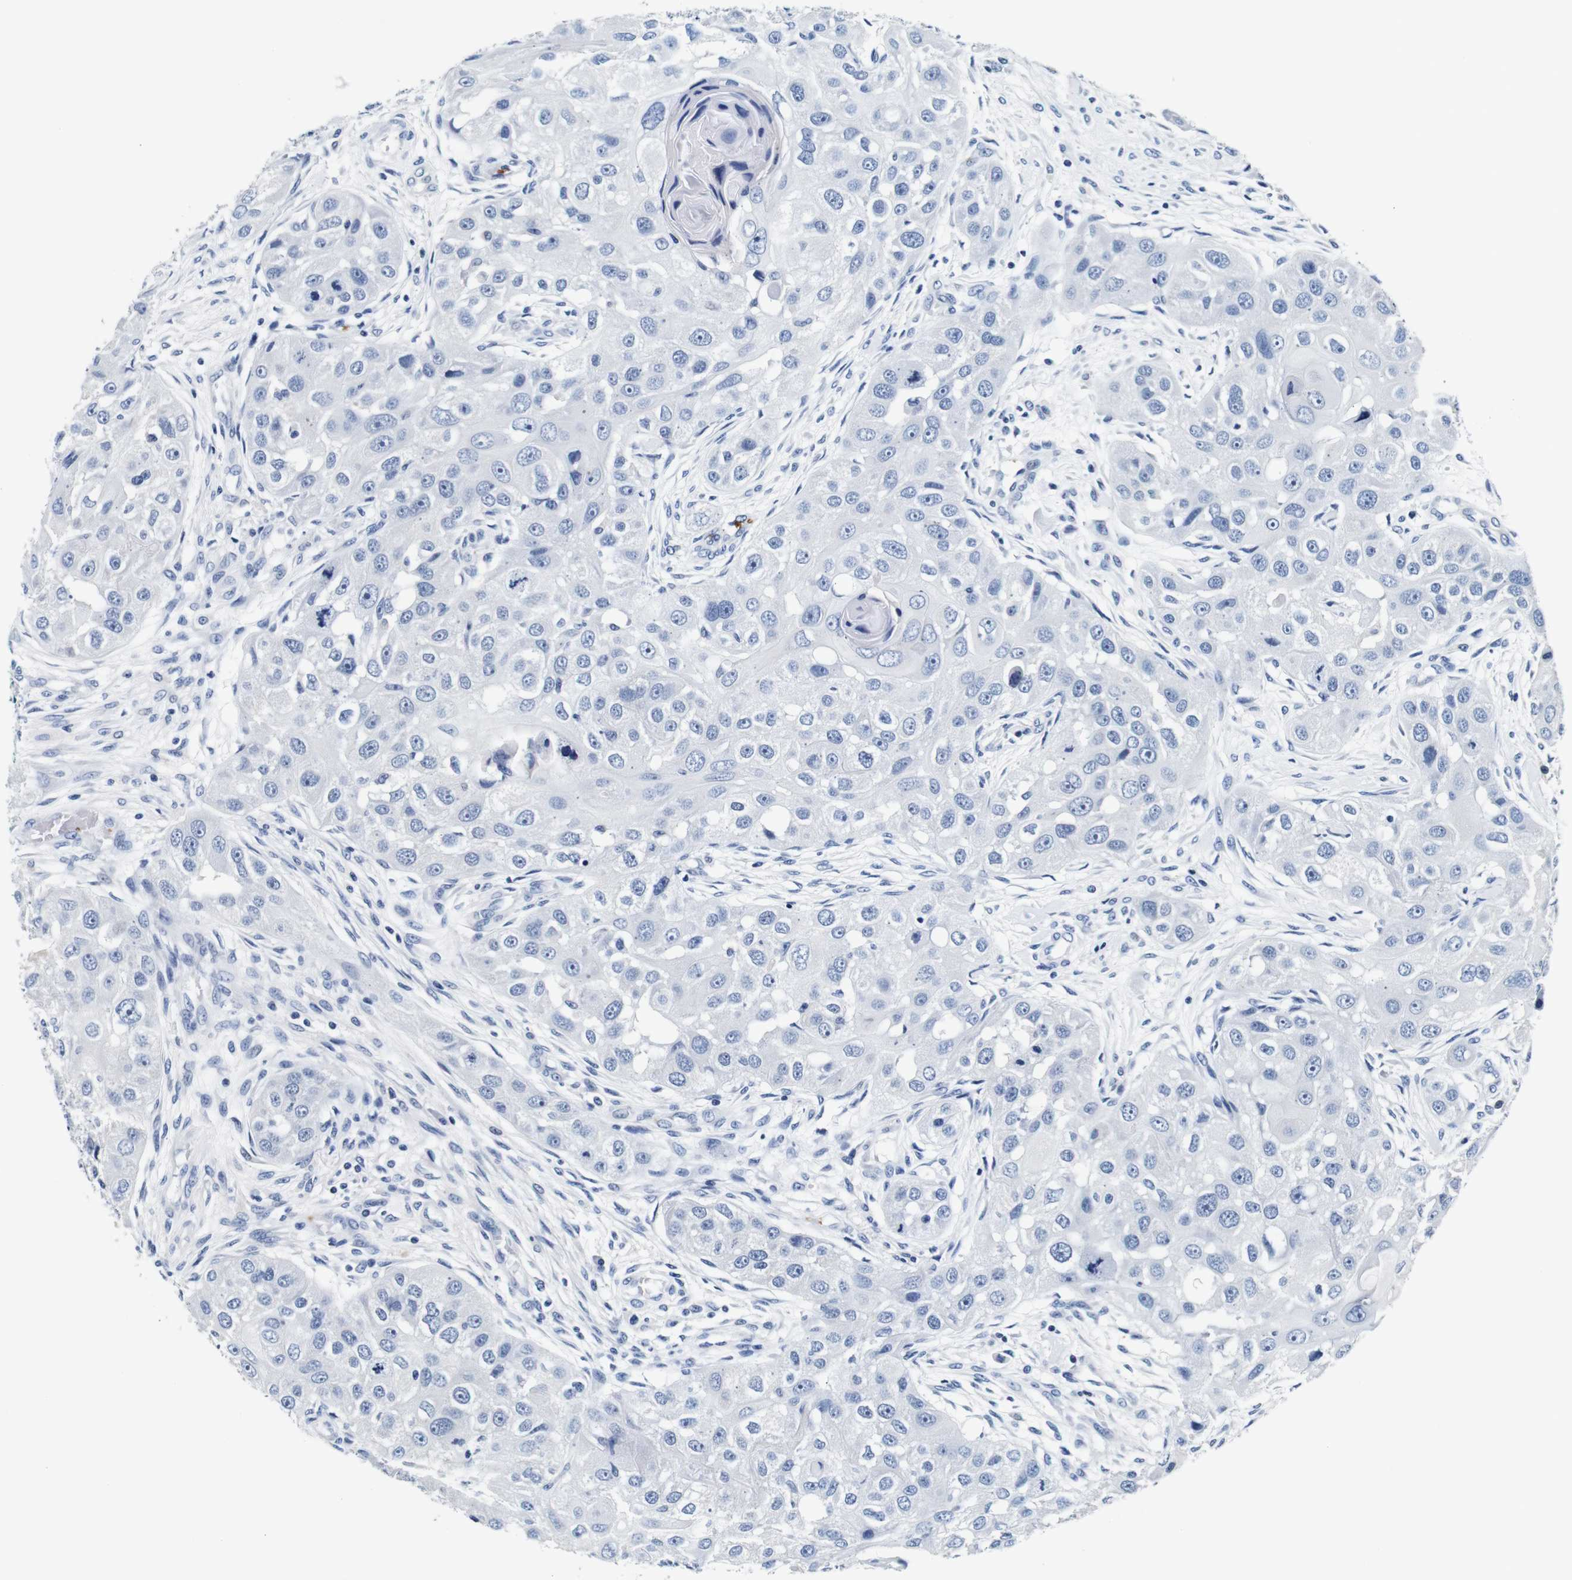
{"staining": {"intensity": "negative", "quantity": "none", "location": "none"}, "tissue": "head and neck cancer", "cell_type": "Tumor cells", "image_type": "cancer", "snomed": [{"axis": "morphology", "description": "Normal tissue, NOS"}, {"axis": "morphology", "description": "Squamous cell carcinoma, NOS"}, {"axis": "topography", "description": "Skeletal muscle"}, {"axis": "topography", "description": "Head-Neck"}], "caption": "Immunohistochemistry histopathology image of human head and neck cancer (squamous cell carcinoma) stained for a protein (brown), which demonstrates no positivity in tumor cells.", "gene": "GP1BA", "patient": {"sex": "male", "age": 51}}